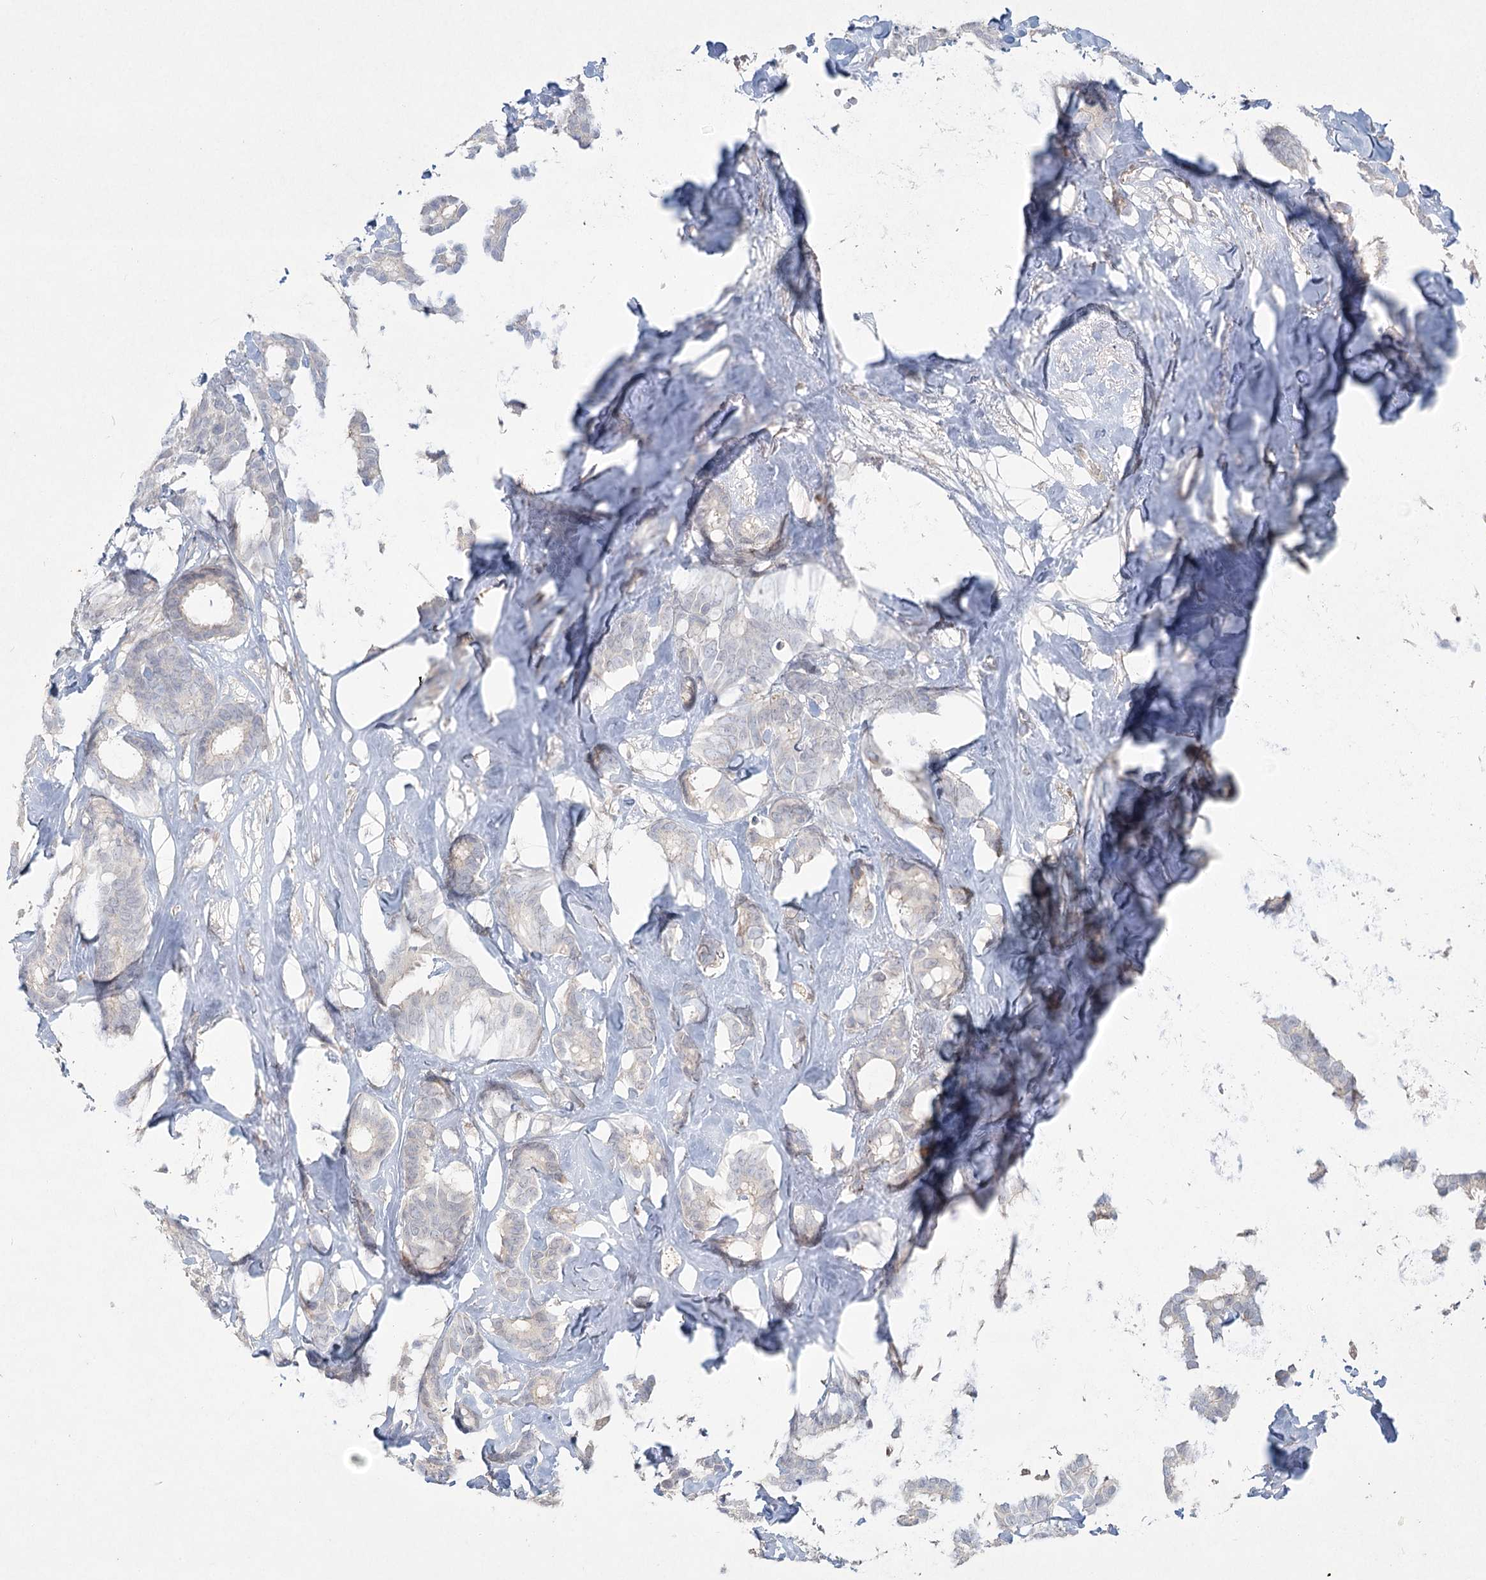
{"staining": {"intensity": "negative", "quantity": "none", "location": "none"}, "tissue": "breast cancer", "cell_type": "Tumor cells", "image_type": "cancer", "snomed": [{"axis": "morphology", "description": "Duct carcinoma"}, {"axis": "topography", "description": "Breast"}], "caption": "Breast cancer stained for a protein using immunohistochemistry (IHC) exhibits no expression tumor cells.", "gene": "LRP2BP", "patient": {"sex": "female", "age": 87}}